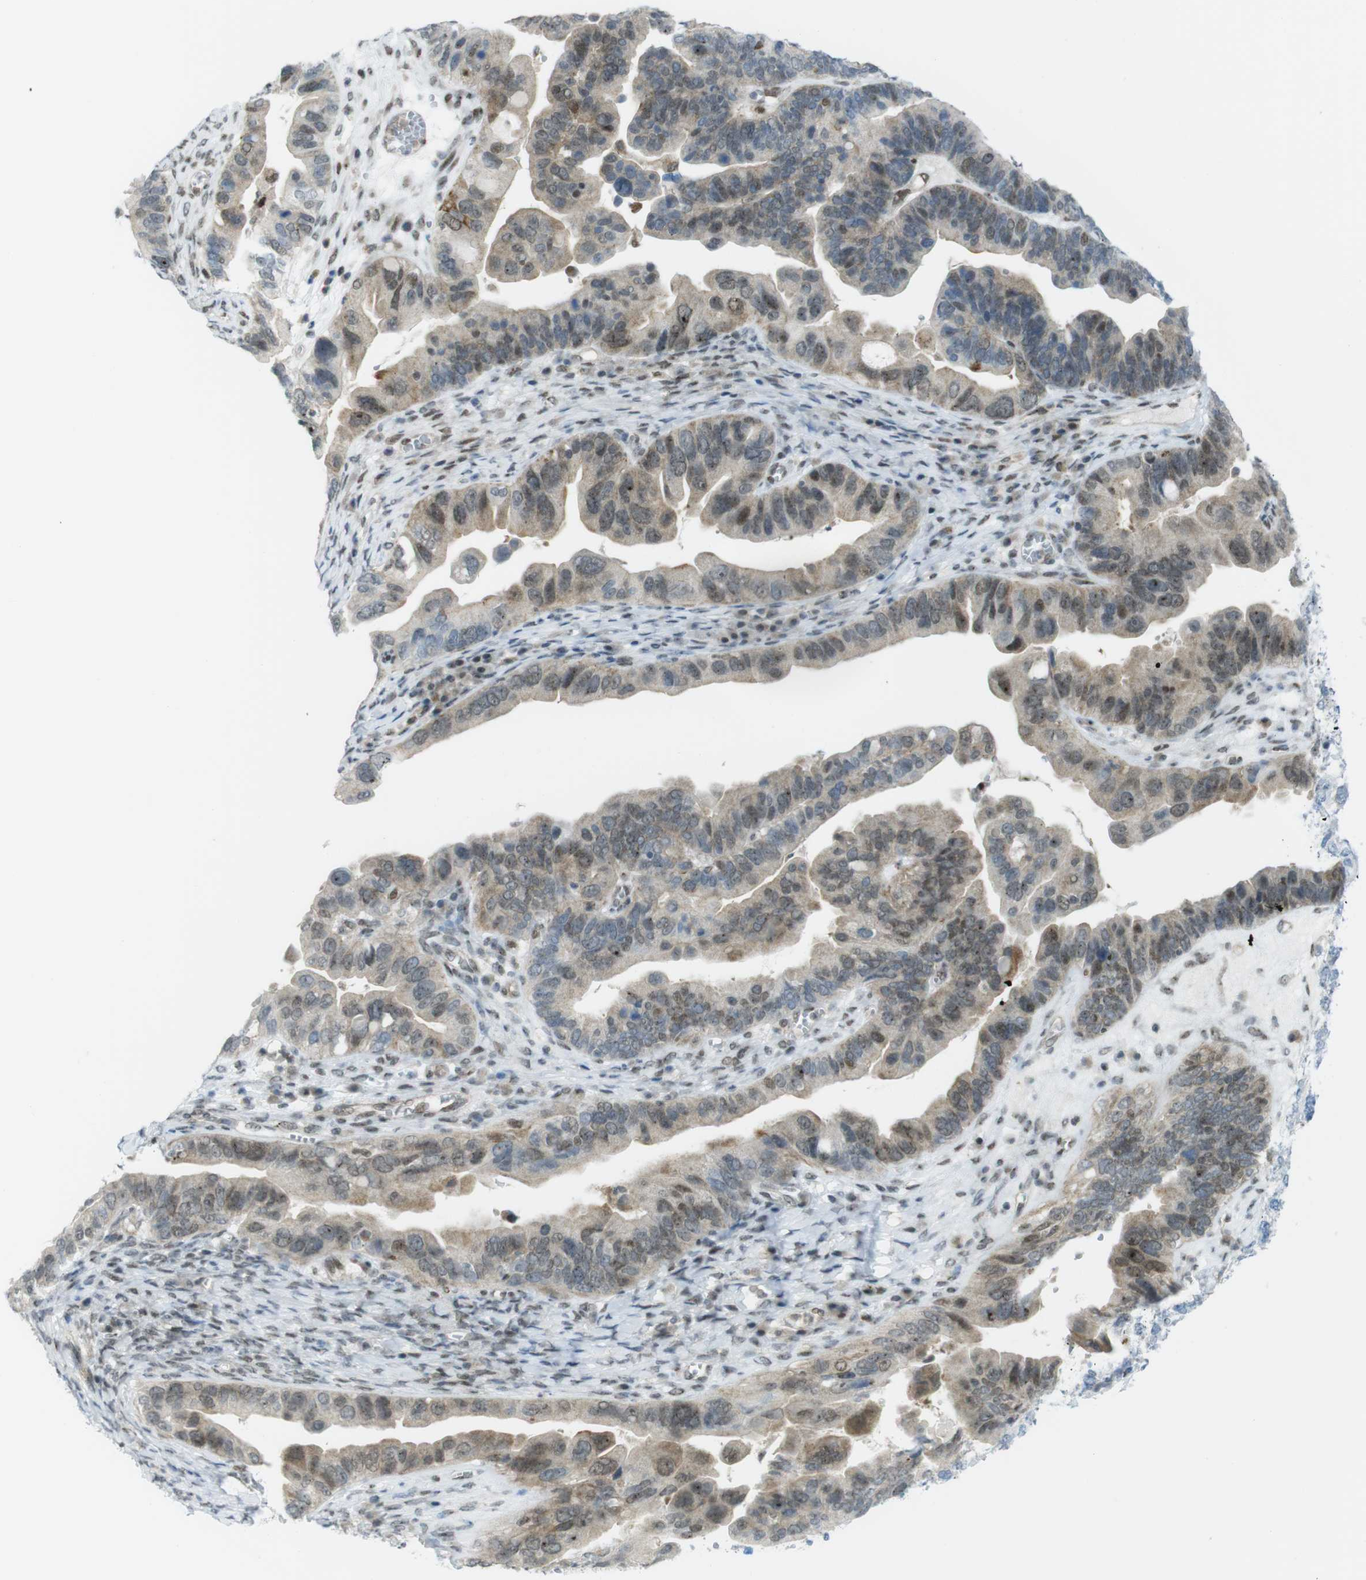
{"staining": {"intensity": "weak", "quantity": "25%-75%", "location": "cytoplasmic/membranous,nuclear"}, "tissue": "ovarian cancer", "cell_type": "Tumor cells", "image_type": "cancer", "snomed": [{"axis": "morphology", "description": "Cystadenocarcinoma, serous, NOS"}, {"axis": "topography", "description": "Ovary"}], "caption": "Serous cystadenocarcinoma (ovarian) tissue exhibits weak cytoplasmic/membranous and nuclear expression in approximately 25%-75% of tumor cells", "gene": "UBB", "patient": {"sex": "female", "age": 56}}